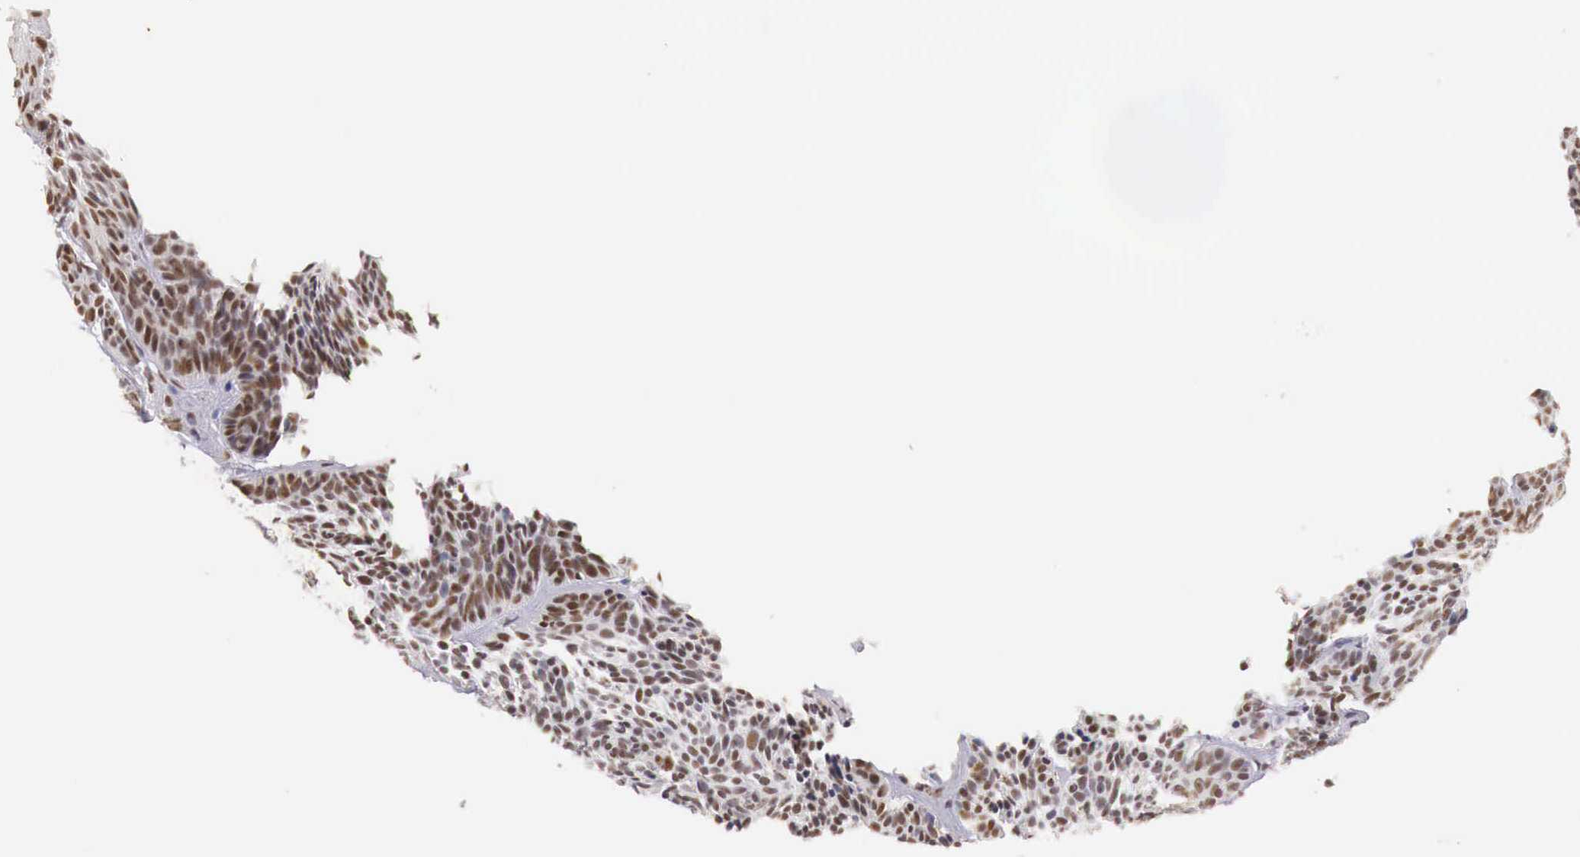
{"staining": {"intensity": "weak", "quantity": ">75%", "location": "cytoplasmic/membranous,nuclear"}, "tissue": "skin cancer", "cell_type": "Tumor cells", "image_type": "cancer", "snomed": [{"axis": "morphology", "description": "Basal cell carcinoma"}, {"axis": "topography", "description": "Skin"}], "caption": "Weak cytoplasmic/membranous and nuclear protein expression is seen in about >75% of tumor cells in skin cancer (basal cell carcinoma). (Brightfield microscopy of DAB IHC at high magnification).", "gene": "GPKOW", "patient": {"sex": "female", "age": 62}}